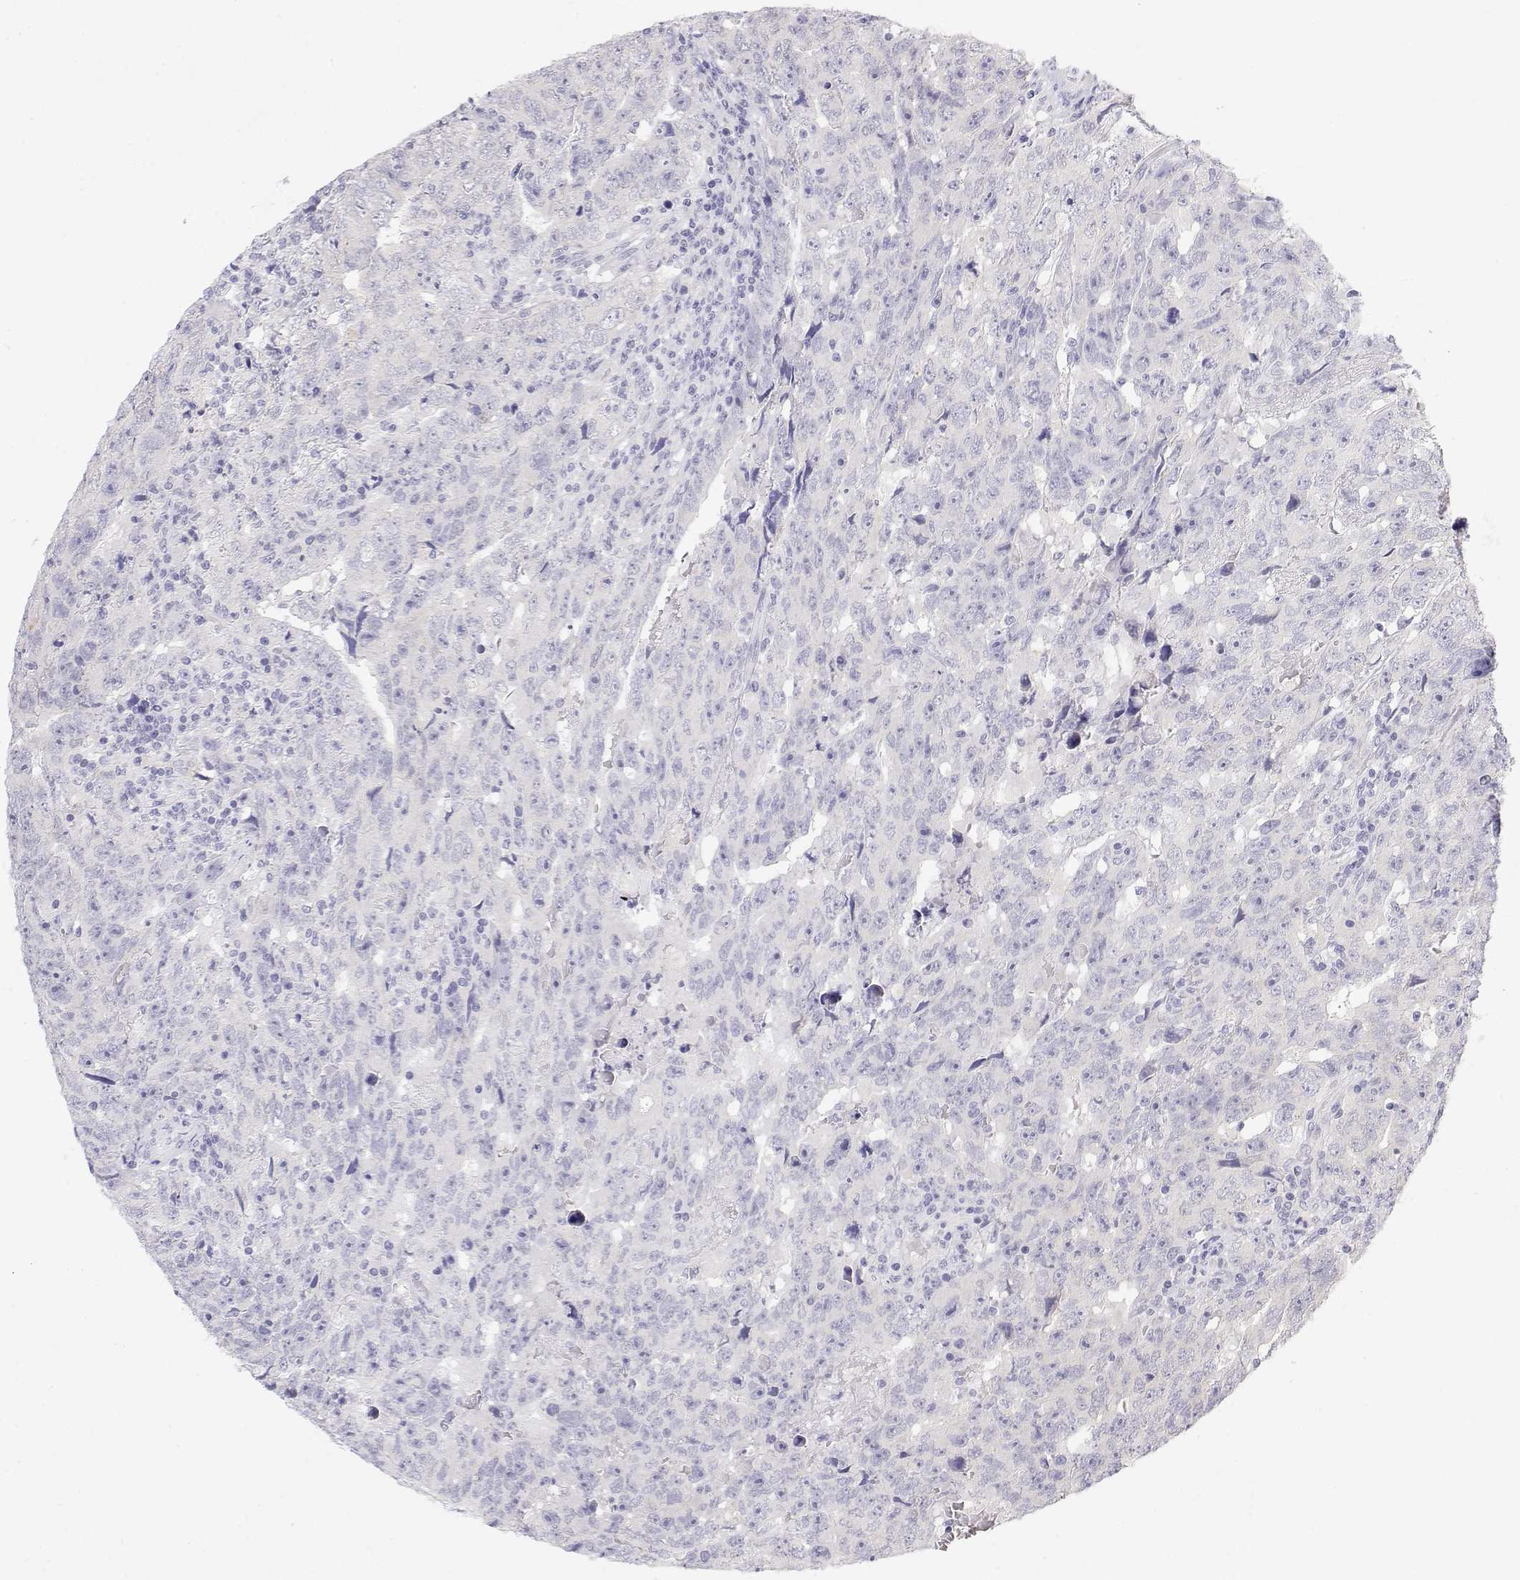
{"staining": {"intensity": "negative", "quantity": "none", "location": "none"}, "tissue": "testis cancer", "cell_type": "Tumor cells", "image_type": "cancer", "snomed": [{"axis": "morphology", "description": "Carcinoma, Embryonal, NOS"}, {"axis": "topography", "description": "Testis"}], "caption": "The immunohistochemistry histopathology image has no significant expression in tumor cells of testis cancer (embryonal carcinoma) tissue.", "gene": "MISP", "patient": {"sex": "male", "age": 24}}